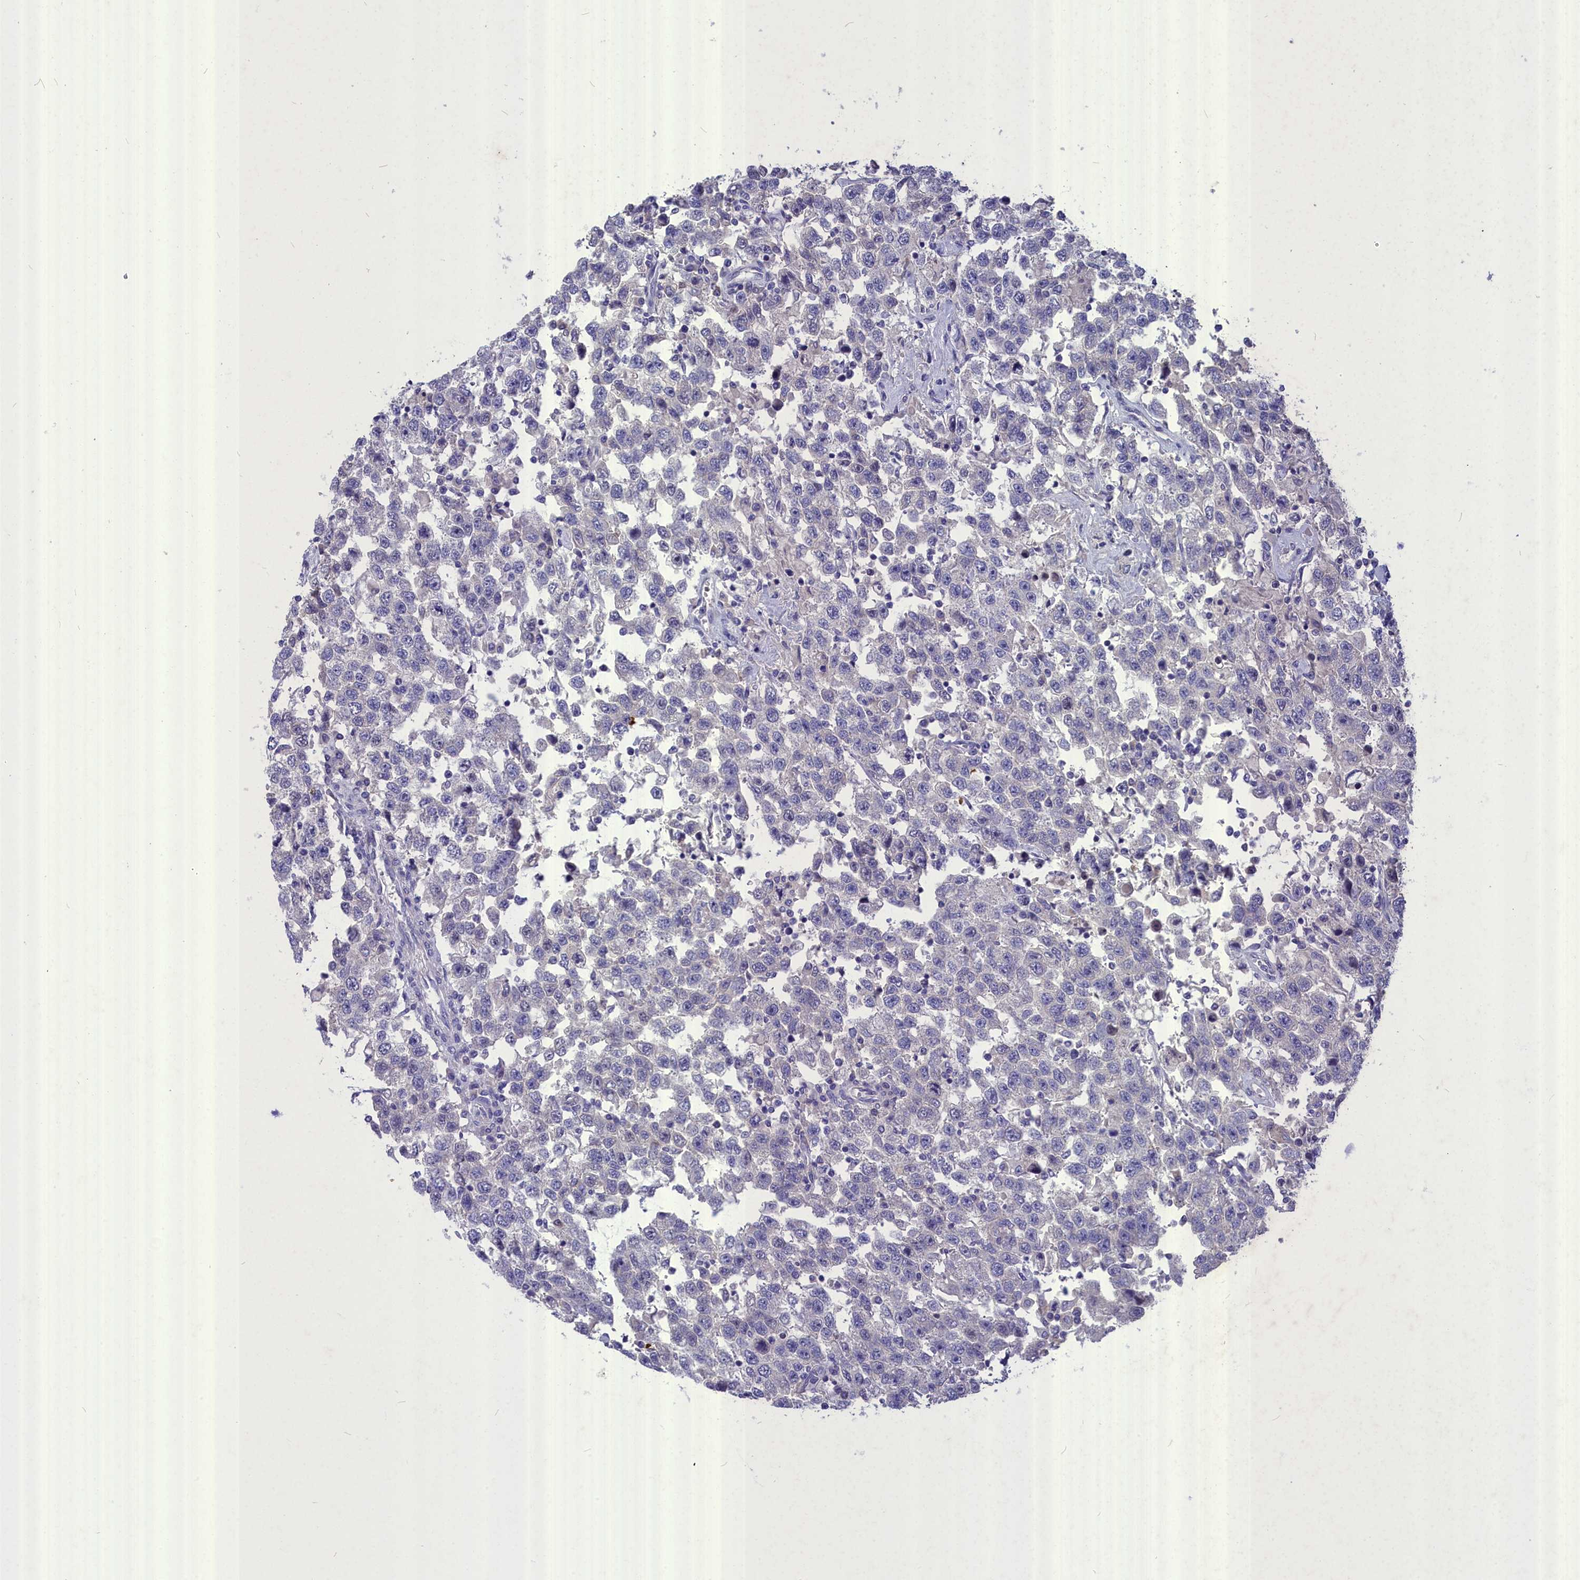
{"staining": {"intensity": "negative", "quantity": "none", "location": "none"}, "tissue": "testis cancer", "cell_type": "Tumor cells", "image_type": "cancer", "snomed": [{"axis": "morphology", "description": "Seminoma, NOS"}, {"axis": "topography", "description": "Testis"}], "caption": "A micrograph of human testis seminoma is negative for staining in tumor cells.", "gene": "DEFB119", "patient": {"sex": "male", "age": 41}}